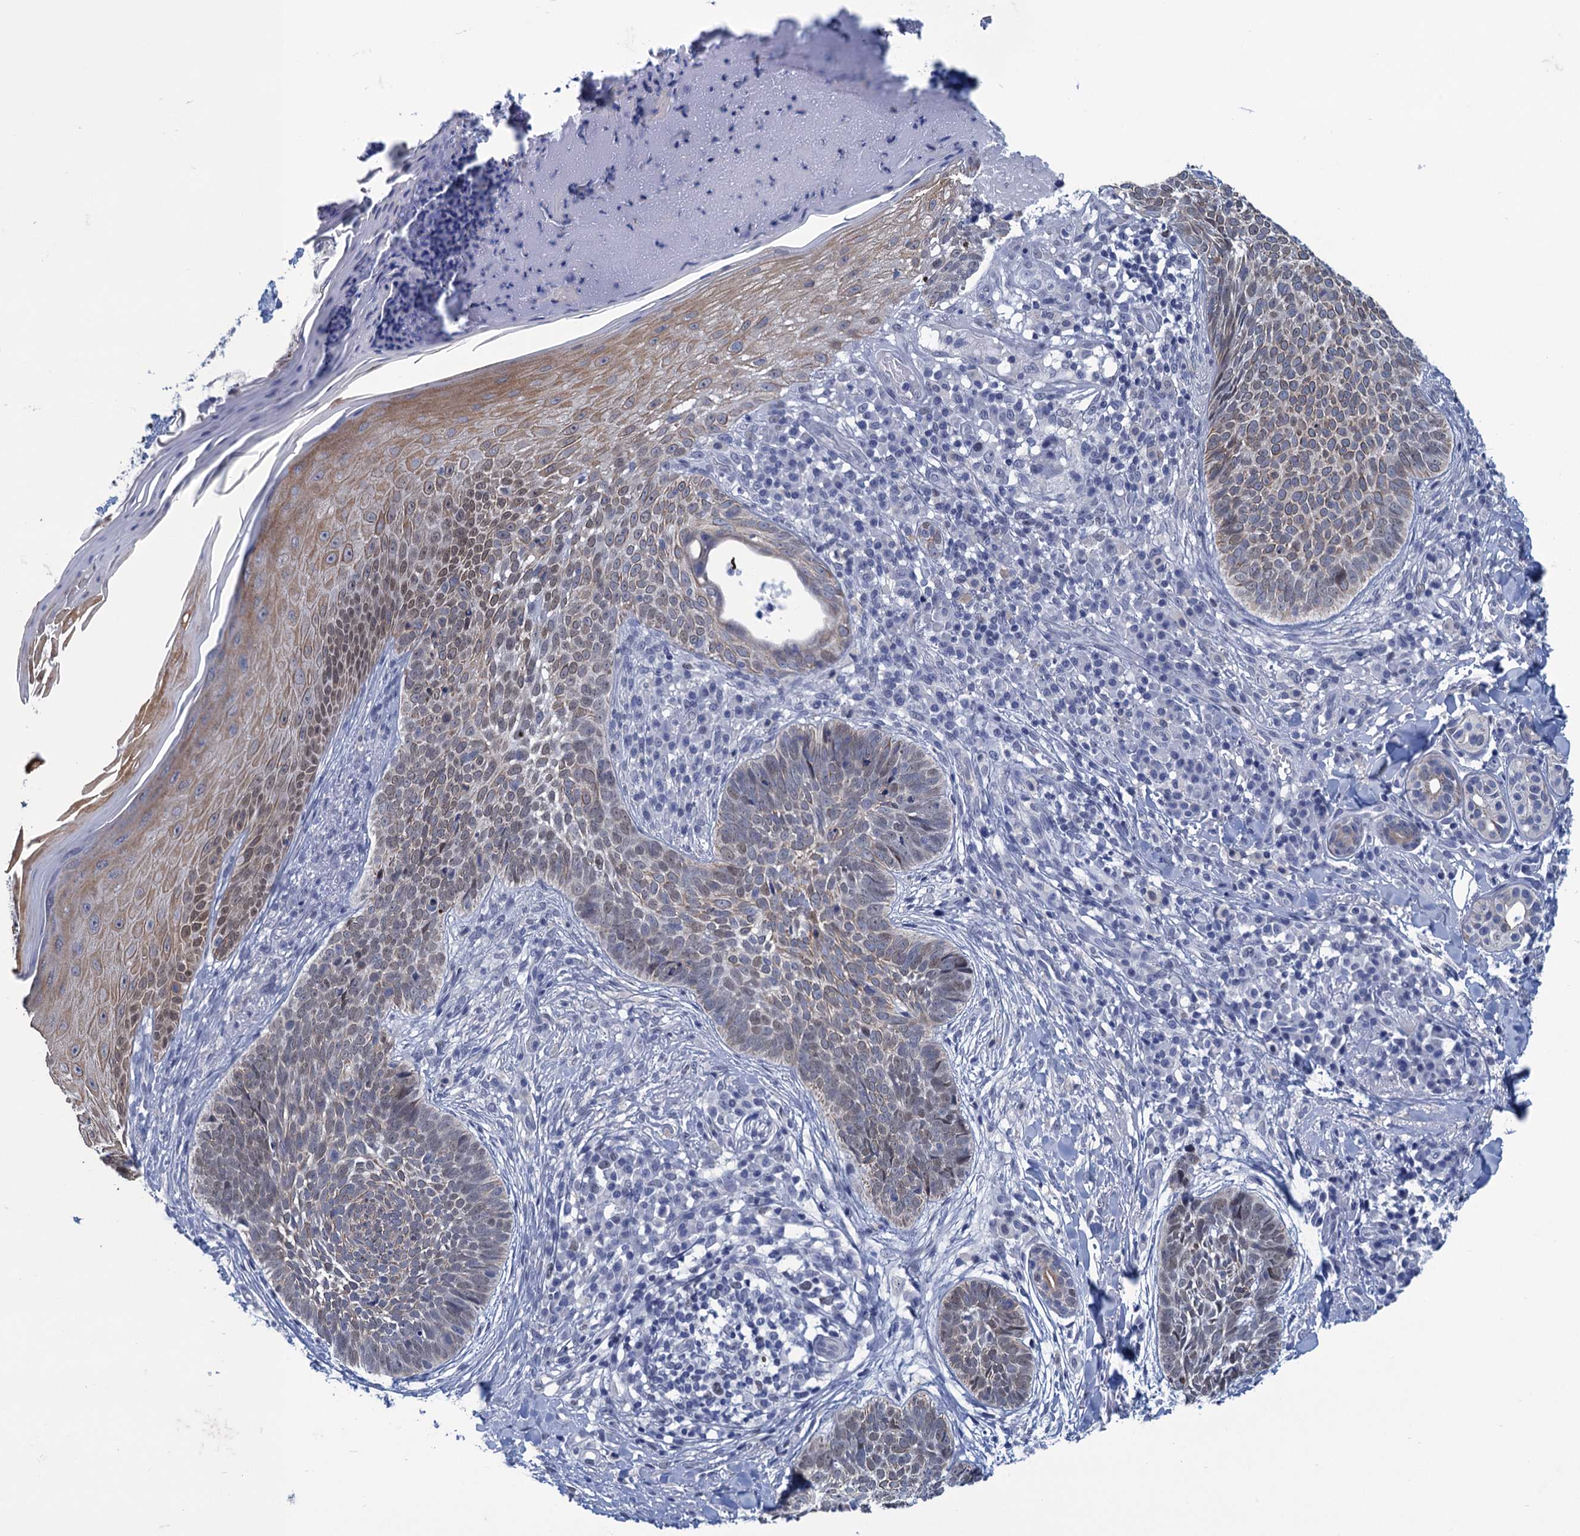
{"staining": {"intensity": "weak", "quantity": "<25%", "location": "cytoplasmic/membranous"}, "tissue": "skin cancer", "cell_type": "Tumor cells", "image_type": "cancer", "snomed": [{"axis": "morphology", "description": "Basal cell carcinoma"}, {"axis": "topography", "description": "Skin"}], "caption": "High power microscopy histopathology image of an IHC histopathology image of skin cancer (basal cell carcinoma), revealing no significant expression in tumor cells.", "gene": "GINS3", "patient": {"sex": "female", "age": 61}}